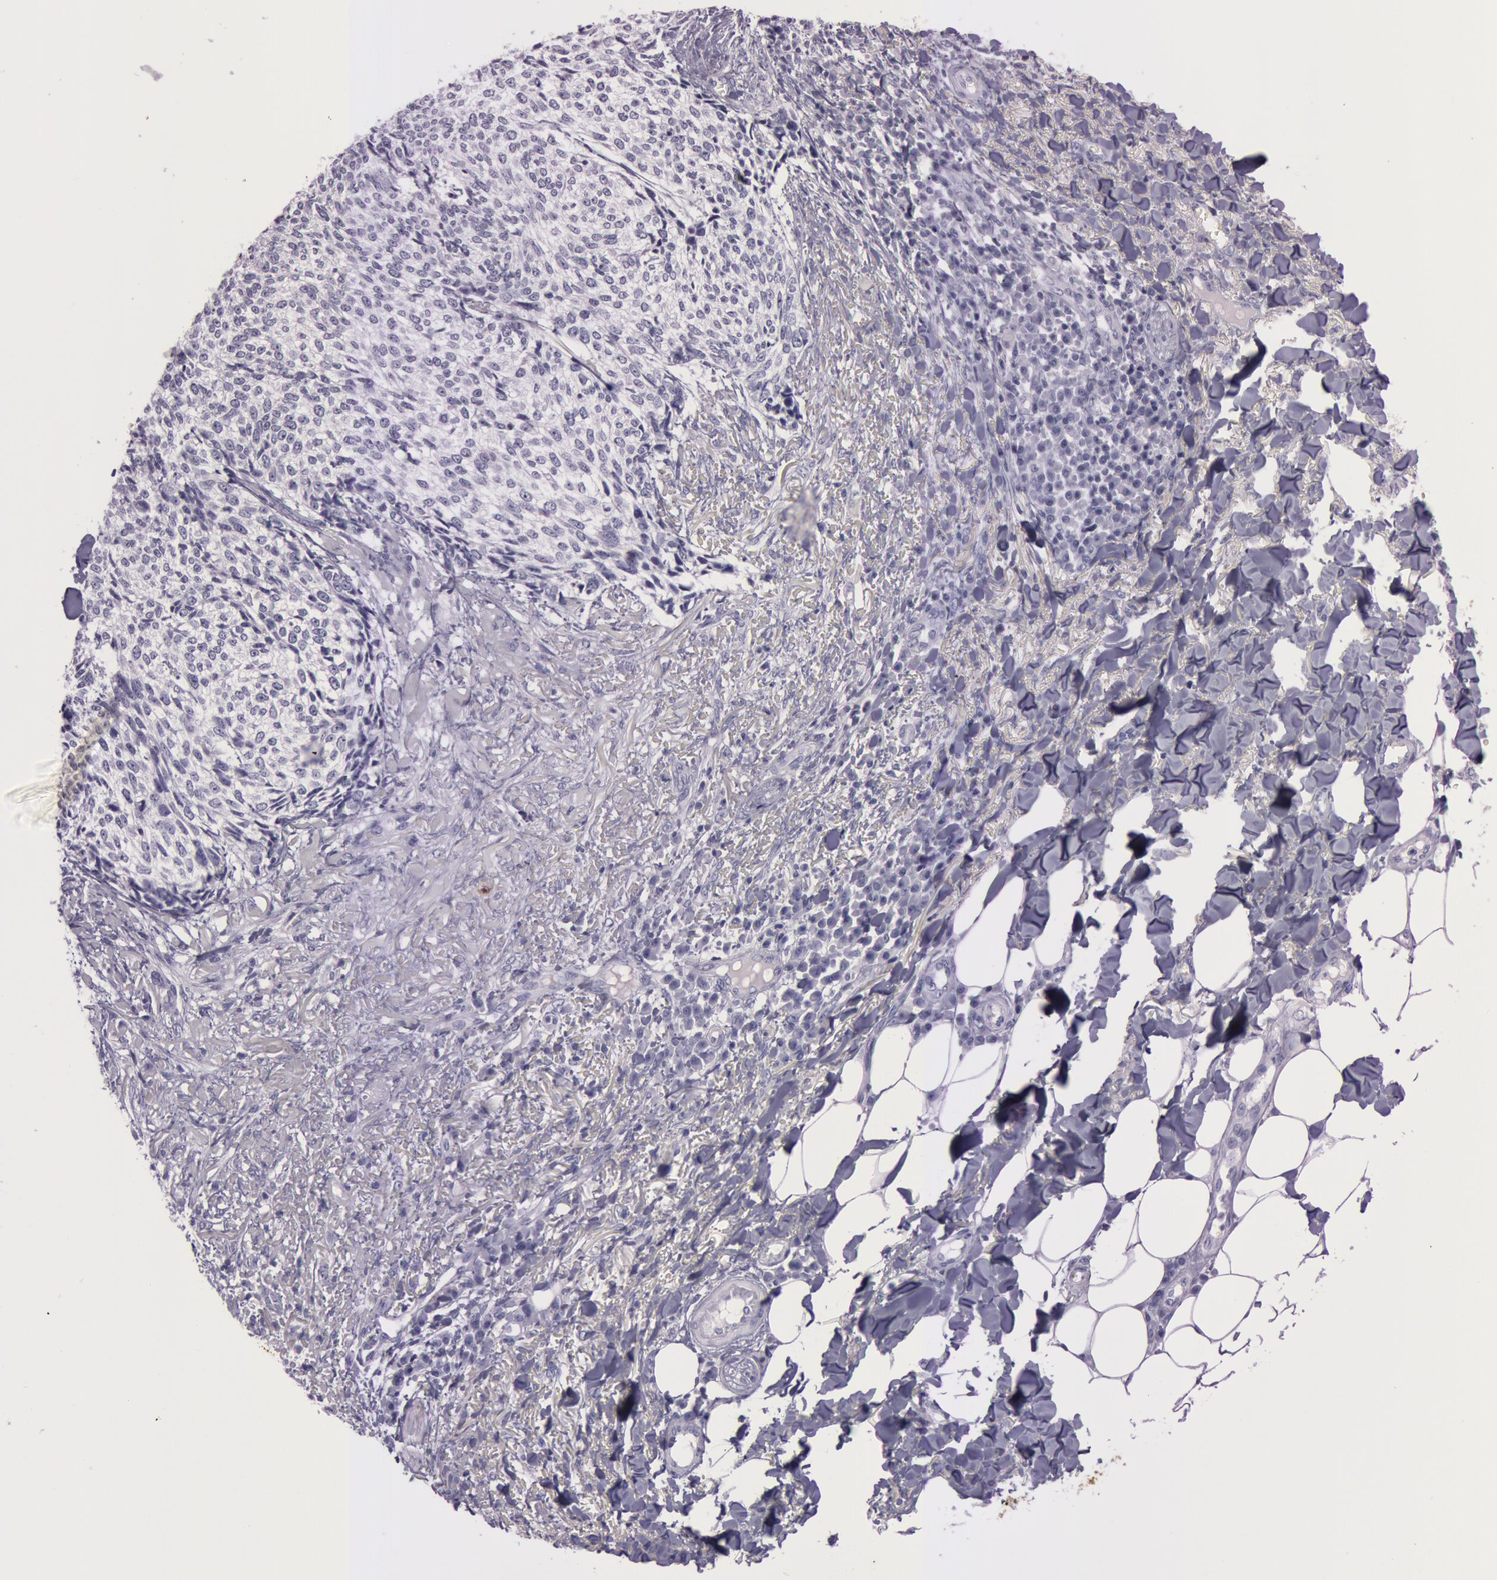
{"staining": {"intensity": "negative", "quantity": "none", "location": "none"}, "tissue": "skin cancer", "cell_type": "Tumor cells", "image_type": "cancer", "snomed": [{"axis": "morphology", "description": "Basal cell carcinoma"}, {"axis": "topography", "description": "Skin"}], "caption": "There is no significant positivity in tumor cells of skin cancer (basal cell carcinoma).", "gene": "S100A7", "patient": {"sex": "female", "age": 89}}